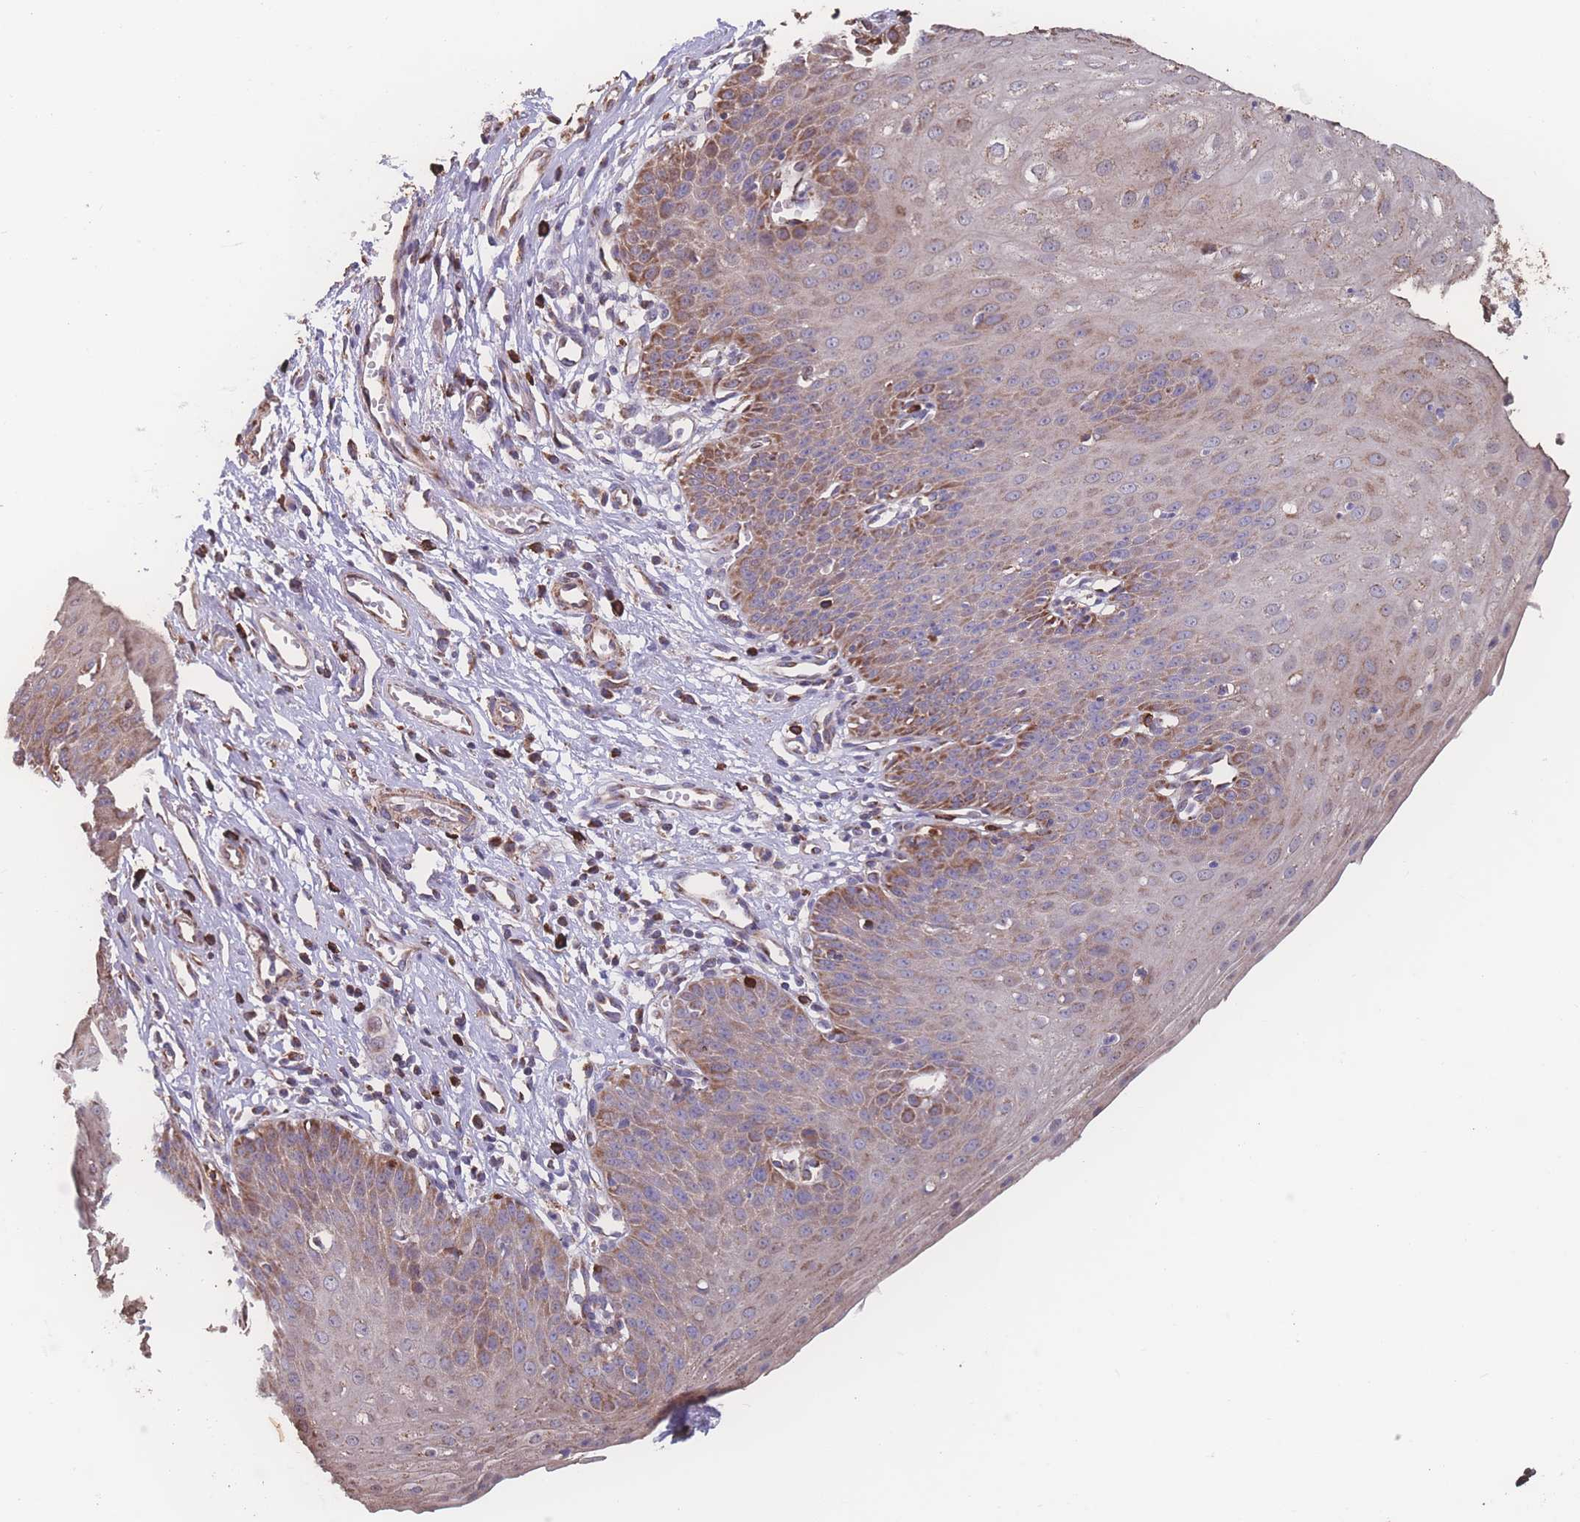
{"staining": {"intensity": "moderate", "quantity": "25%-75%", "location": "cytoplasmic/membranous"}, "tissue": "esophagus", "cell_type": "Squamous epithelial cells", "image_type": "normal", "snomed": [{"axis": "morphology", "description": "Normal tissue, NOS"}, {"axis": "topography", "description": "Esophagus"}], "caption": "Human esophagus stained with a protein marker displays moderate staining in squamous epithelial cells.", "gene": "SGSM3", "patient": {"sex": "male", "age": 71}}